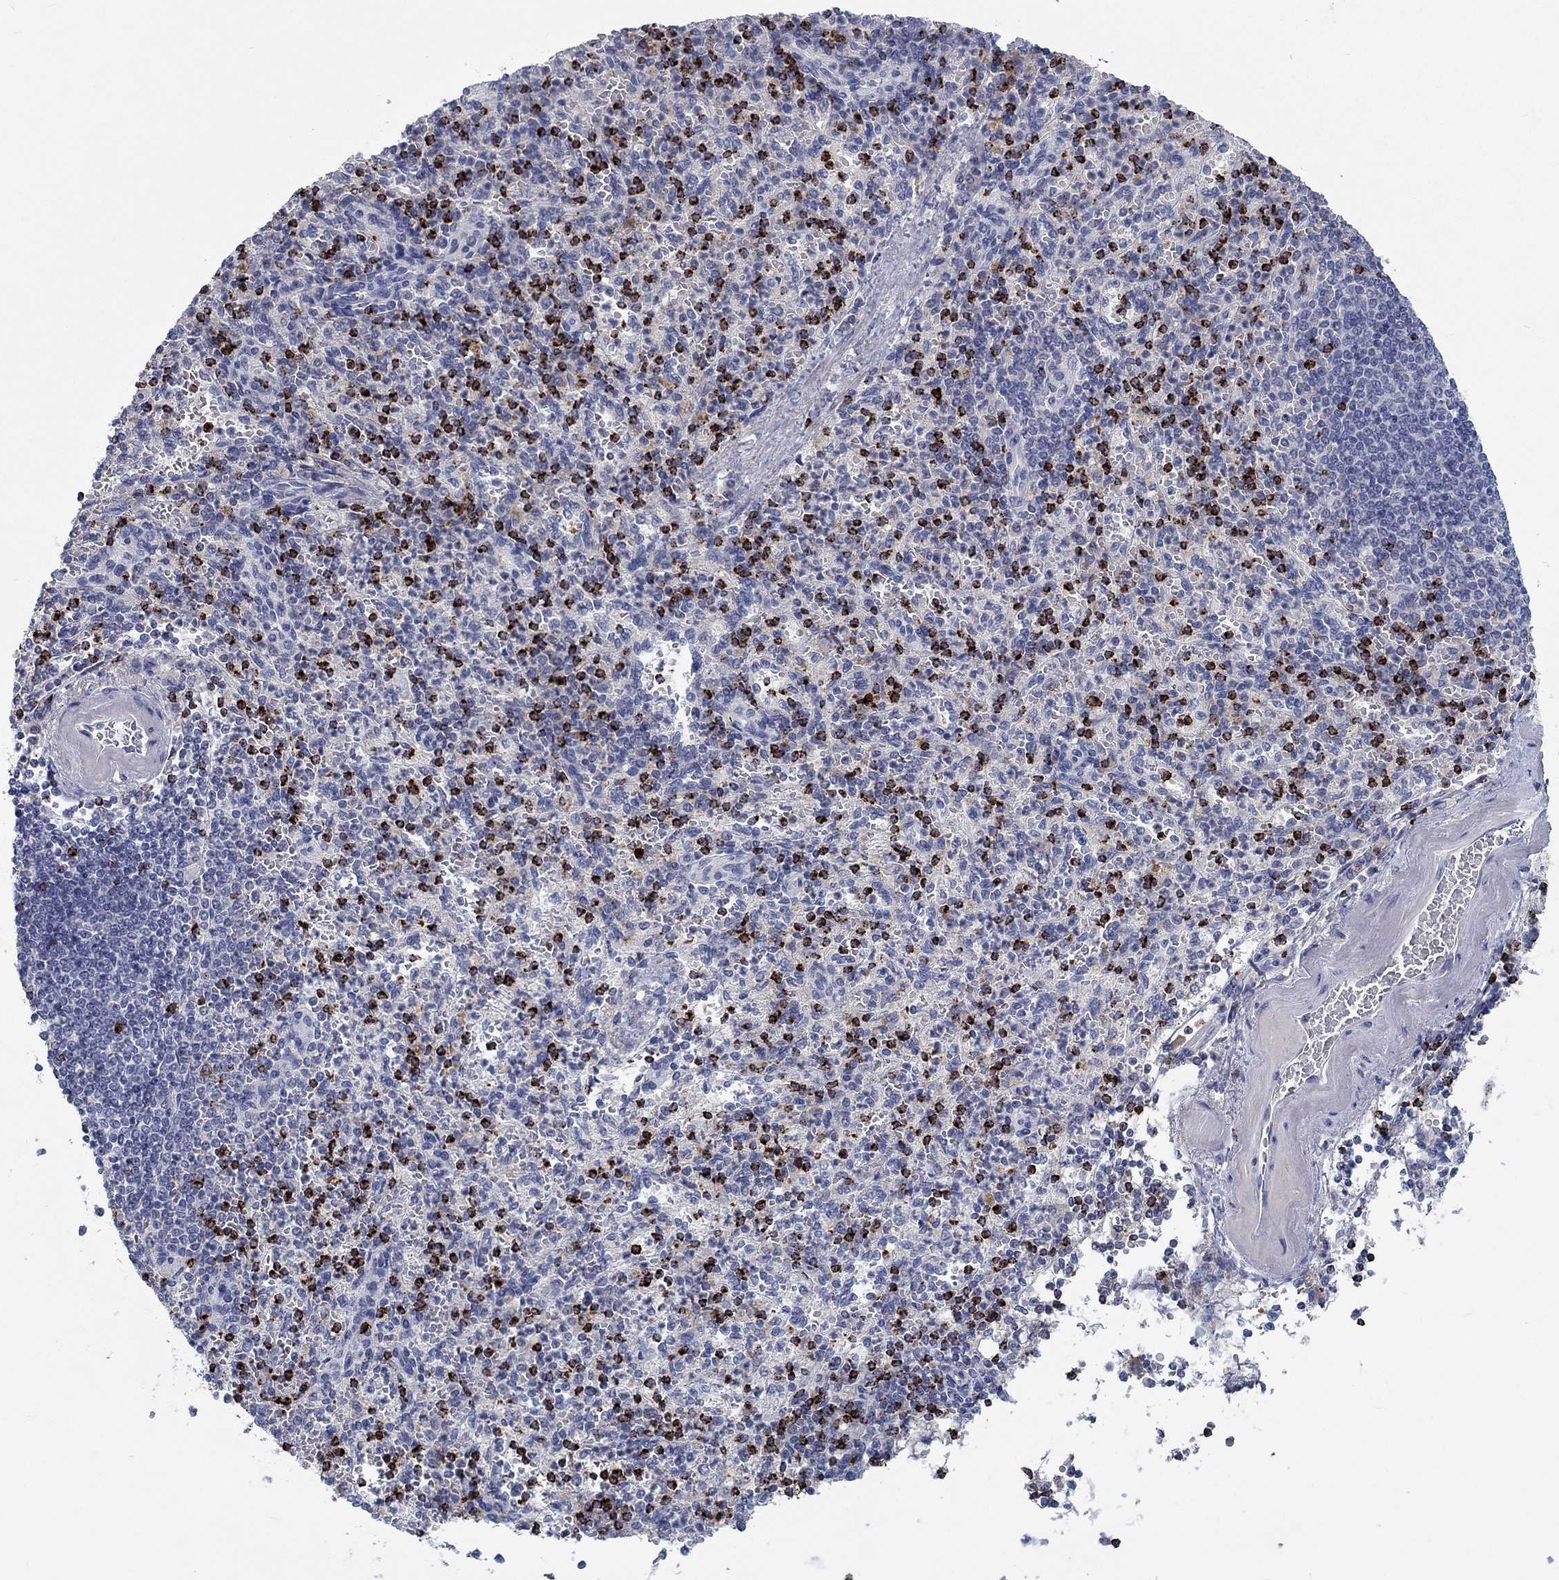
{"staining": {"intensity": "strong", "quantity": "<25%", "location": "cytoplasmic/membranous"}, "tissue": "spleen", "cell_type": "Cells in red pulp", "image_type": "normal", "snomed": [{"axis": "morphology", "description": "Normal tissue, NOS"}, {"axis": "topography", "description": "Spleen"}], "caption": "Normal spleen reveals strong cytoplasmic/membranous staining in approximately <25% of cells in red pulp The staining was performed using DAB (3,3'-diaminobenzidine), with brown indicating positive protein expression. Nuclei are stained blue with hematoxylin..", "gene": "GZMA", "patient": {"sex": "female", "age": 74}}